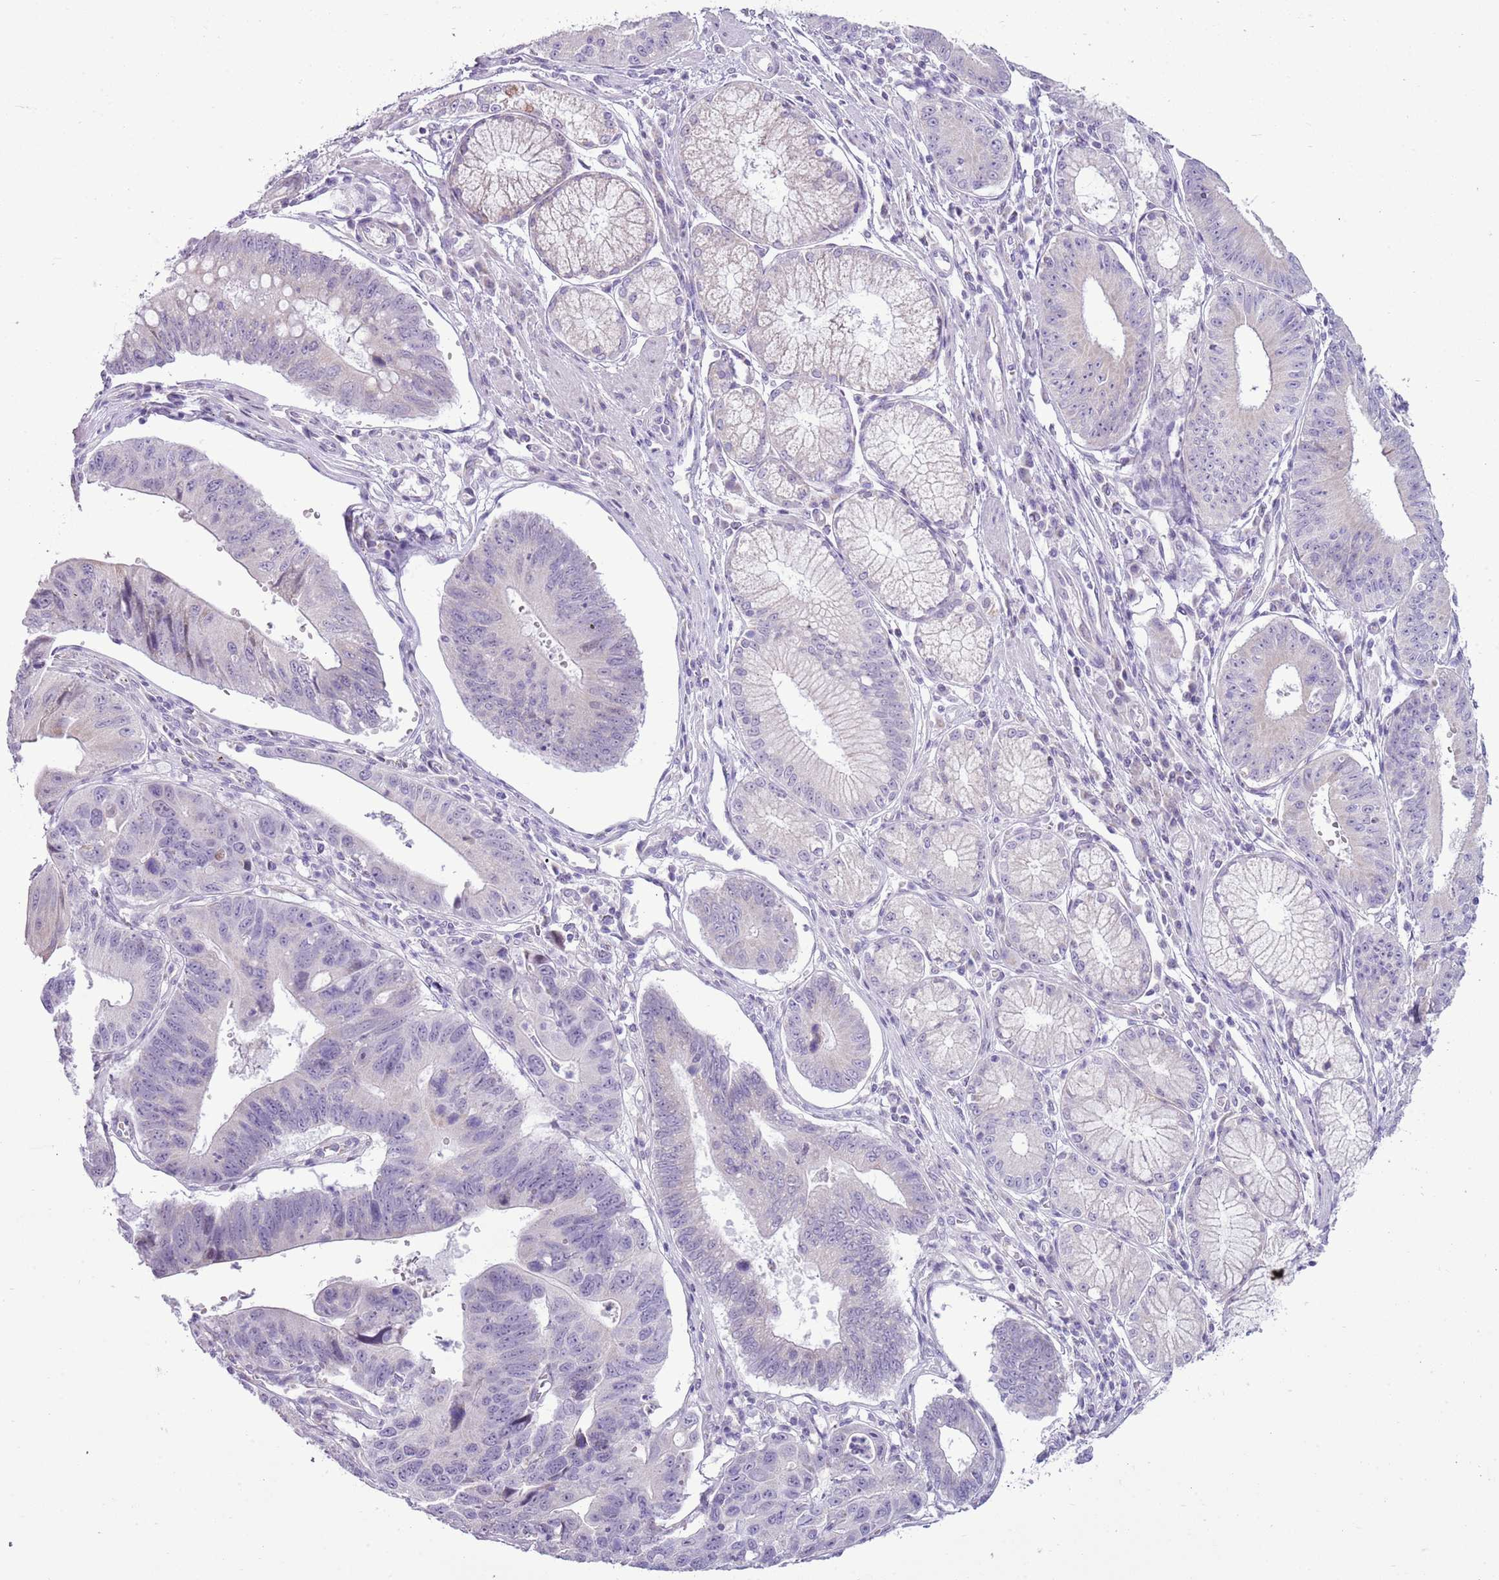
{"staining": {"intensity": "negative", "quantity": "none", "location": "none"}, "tissue": "stomach cancer", "cell_type": "Tumor cells", "image_type": "cancer", "snomed": [{"axis": "morphology", "description": "Adenocarcinoma, NOS"}, {"axis": "topography", "description": "Stomach"}], "caption": "Immunohistochemistry of human stomach adenocarcinoma displays no expression in tumor cells. (DAB immunohistochemistry (IHC) visualized using brightfield microscopy, high magnification).", "gene": "RPL3L", "patient": {"sex": "male", "age": 59}}